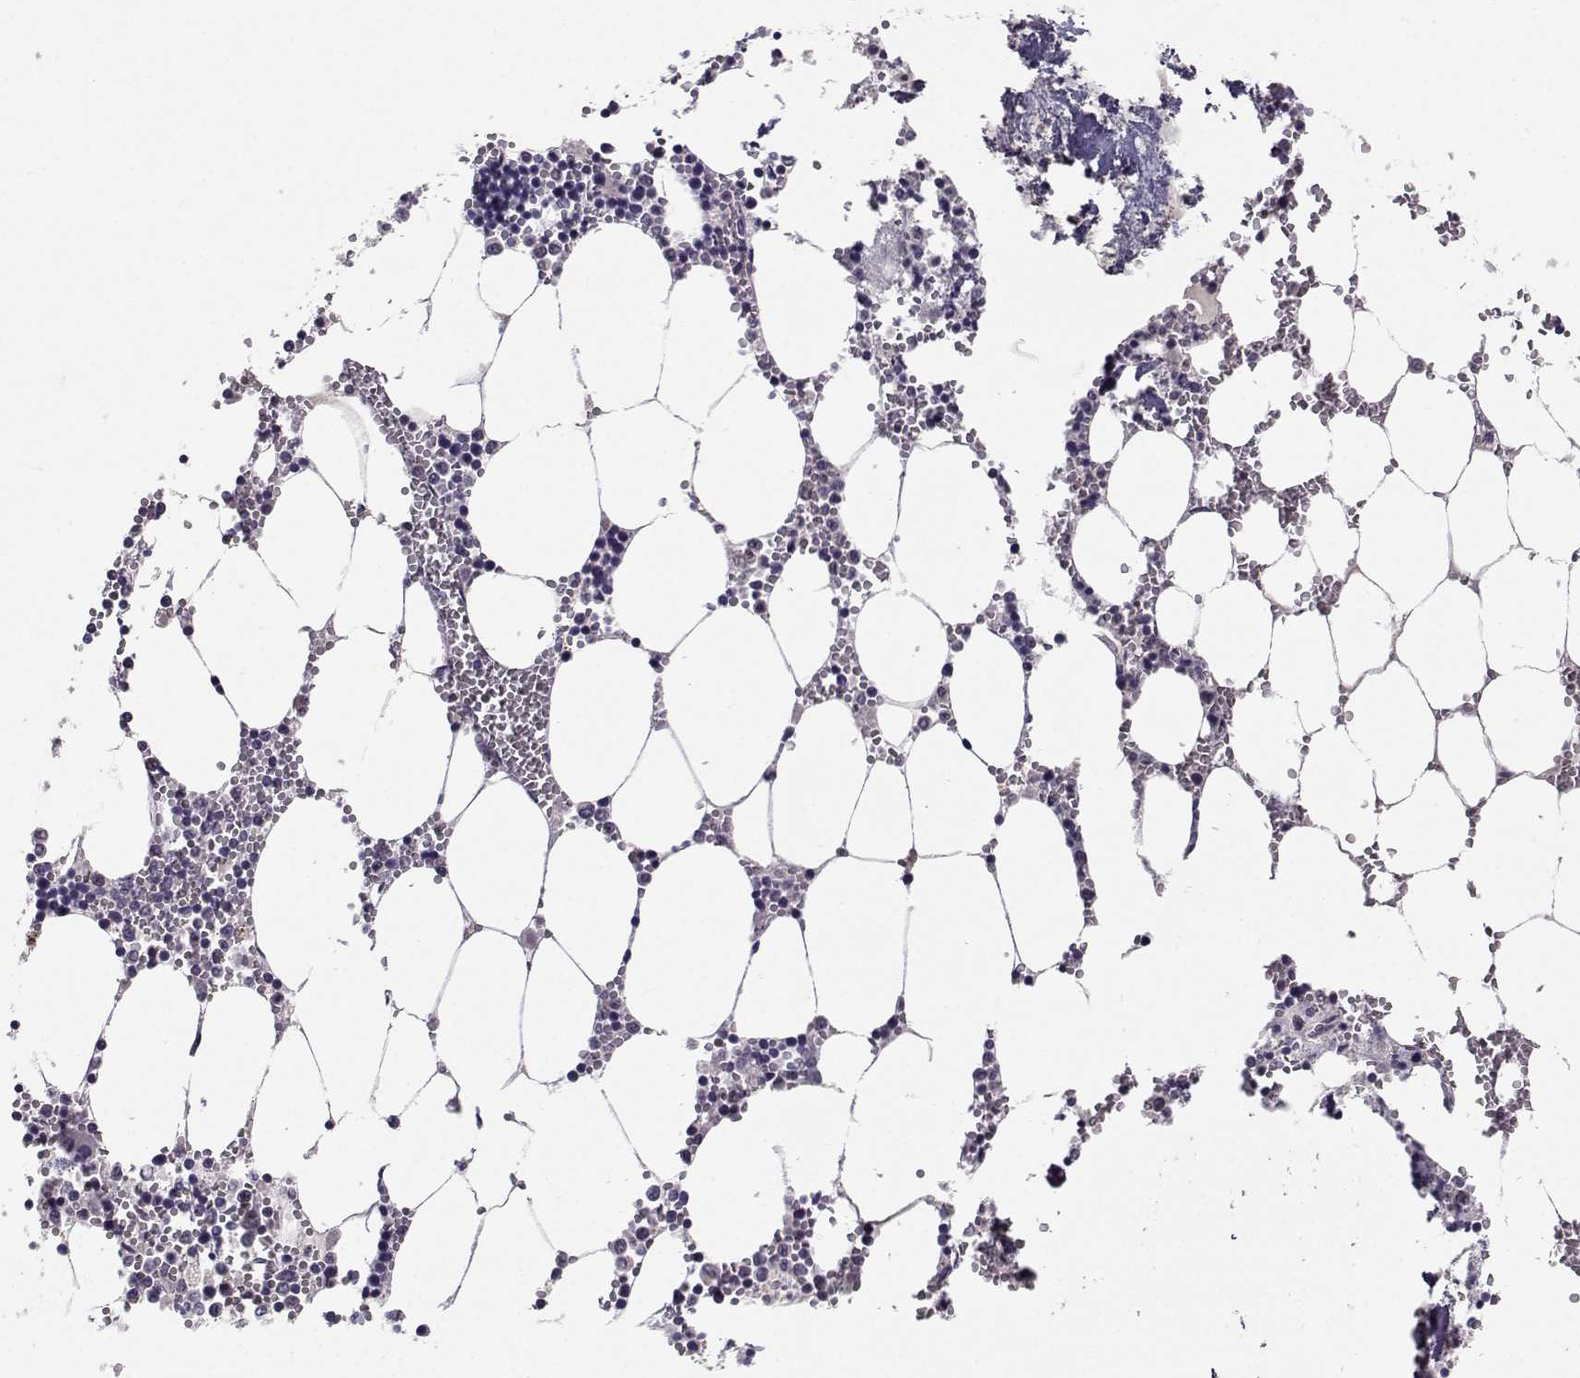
{"staining": {"intensity": "negative", "quantity": "none", "location": "none"}, "tissue": "bone marrow", "cell_type": "Hematopoietic cells", "image_type": "normal", "snomed": [{"axis": "morphology", "description": "Normal tissue, NOS"}, {"axis": "topography", "description": "Bone marrow"}], "caption": "Micrograph shows no protein staining in hematopoietic cells of unremarkable bone marrow.", "gene": "SPAG11A", "patient": {"sex": "male", "age": 54}}